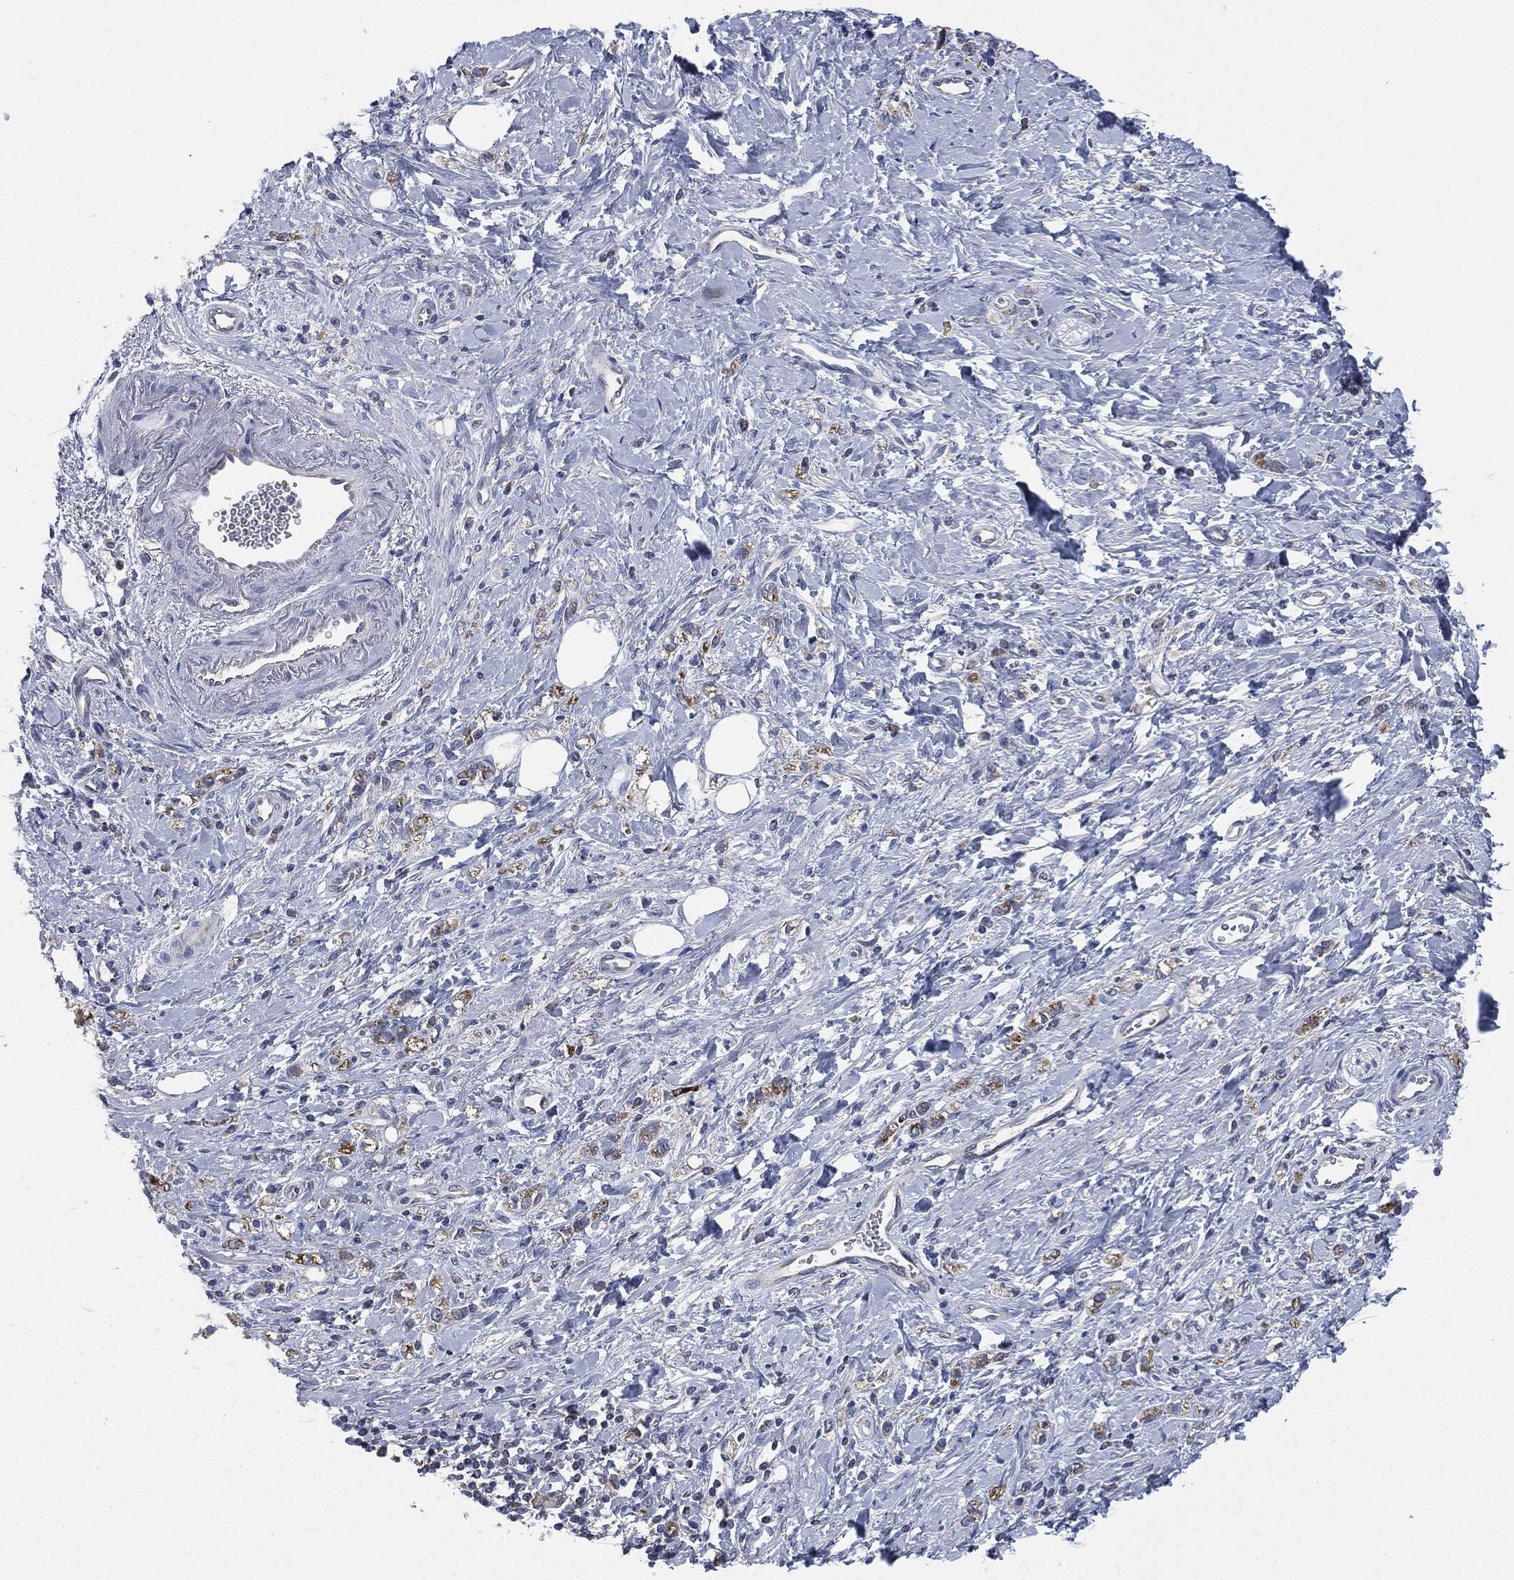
{"staining": {"intensity": "weak", "quantity": "25%-75%", "location": "cytoplasmic/membranous"}, "tissue": "stomach cancer", "cell_type": "Tumor cells", "image_type": "cancer", "snomed": [{"axis": "morphology", "description": "Adenocarcinoma, NOS"}, {"axis": "topography", "description": "Stomach"}], "caption": "IHC of stomach adenocarcinoma exhibits low levels of weak cytoplasmic/membranous positivity in about 25%-75% of tumor cells. (IHC, brightfield microscopy, high magnification).", "gene": "SIGLEC9", "patient": {"sex": "male", "age": 77}}